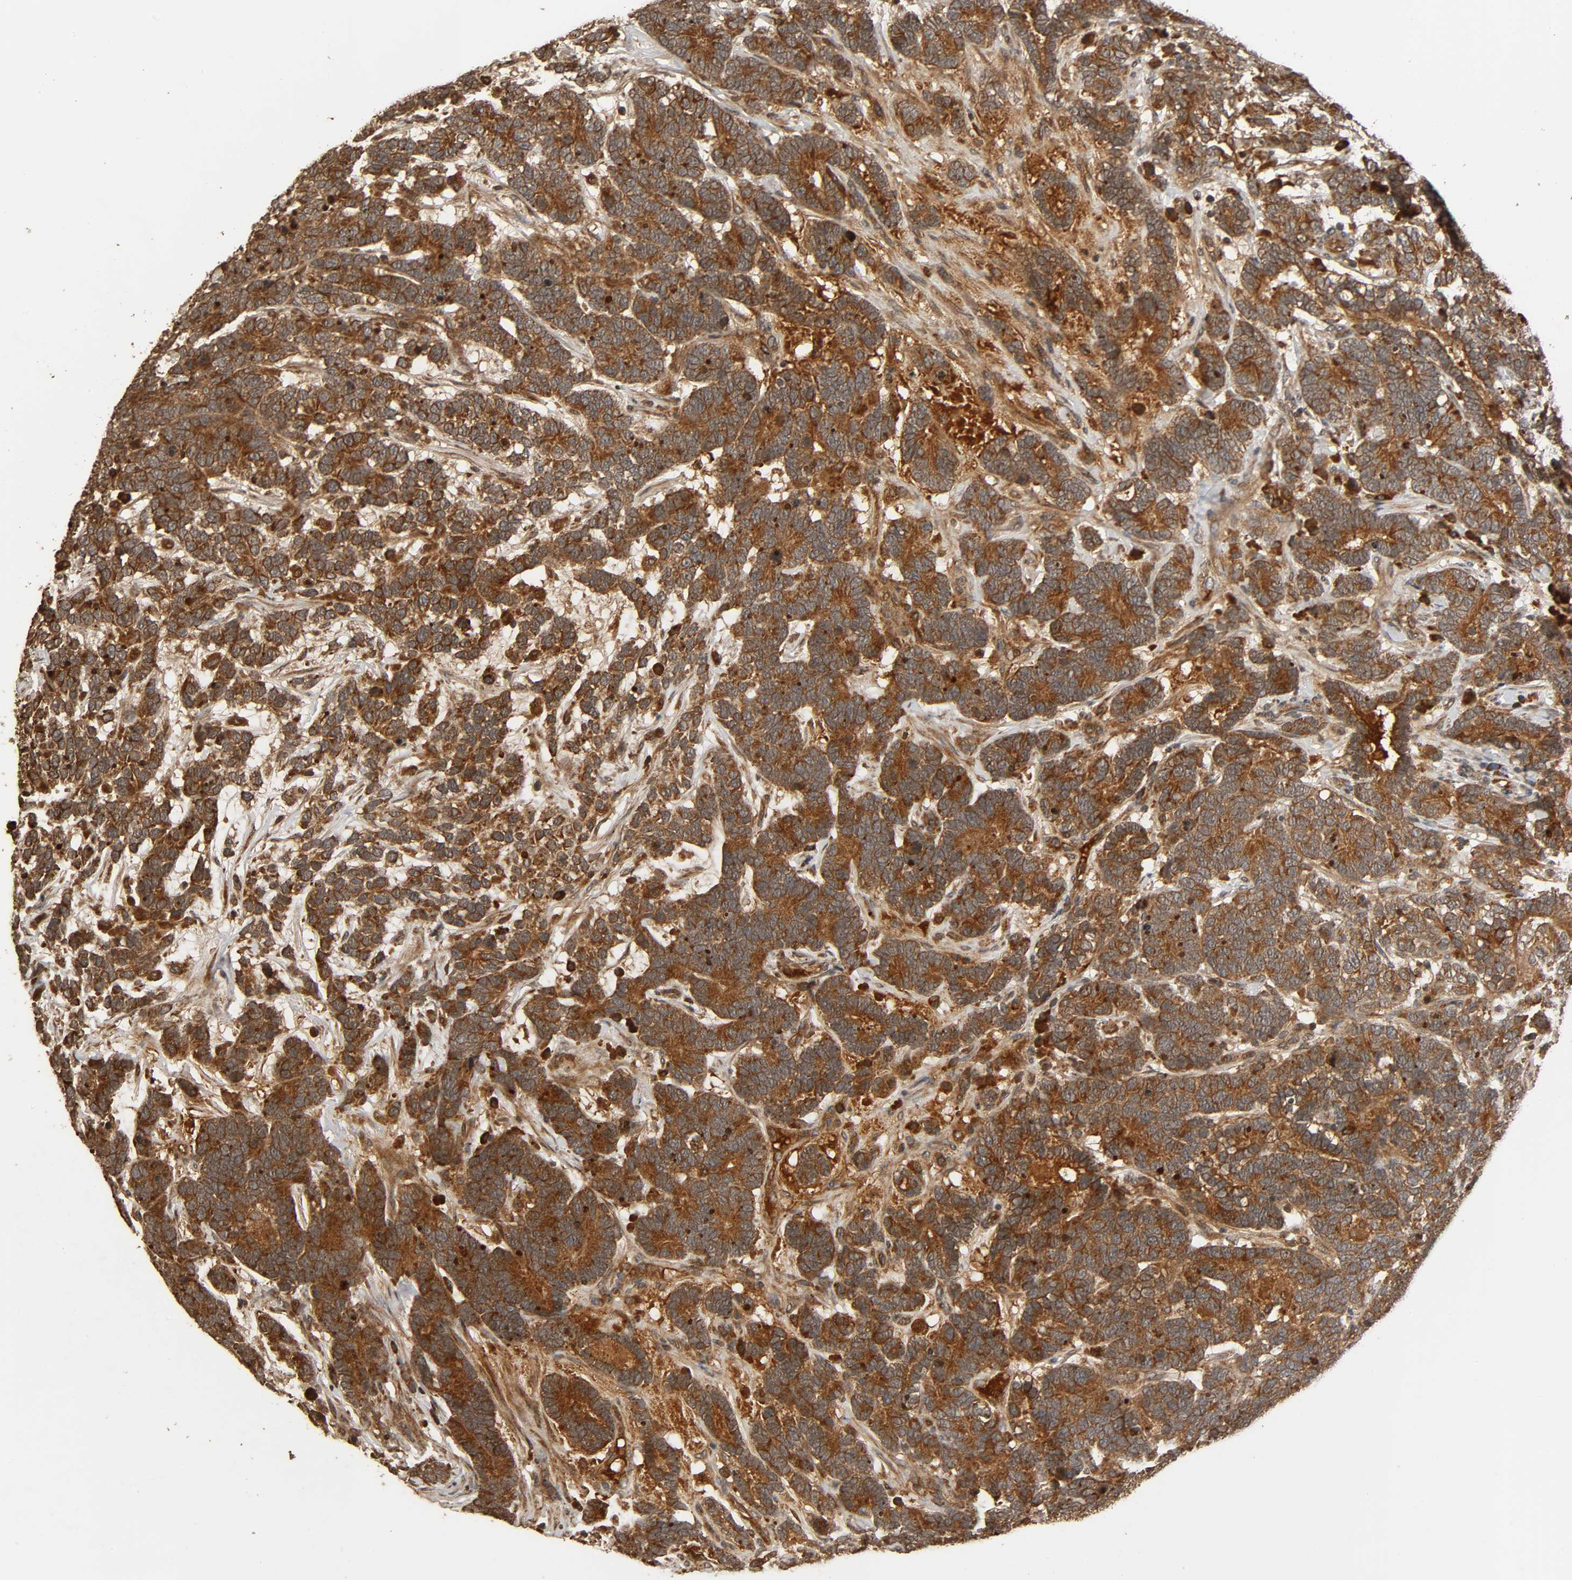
{"staining": {"intensity": "strong", "quantity": ">75%", "location": "cytoplasmic/membranous"}, "tissue": "testis cancer", "cell_type": "Tumor cells", "image_type": "cancer", "snomed": [{"axis": "morphology", "description": "Carcinoma, Embryonal, NOS"}, {"axis": "topography", "description": "Testis"}], "caption": "Immunohistochemical staining of embryonal carcinoma (testis) shows strong cytoplasmic/membranous protein expression in approximately >75% of tumor cells.", "gene": "MAP3K8", "patient": {"sex": "male", "age": 26}}